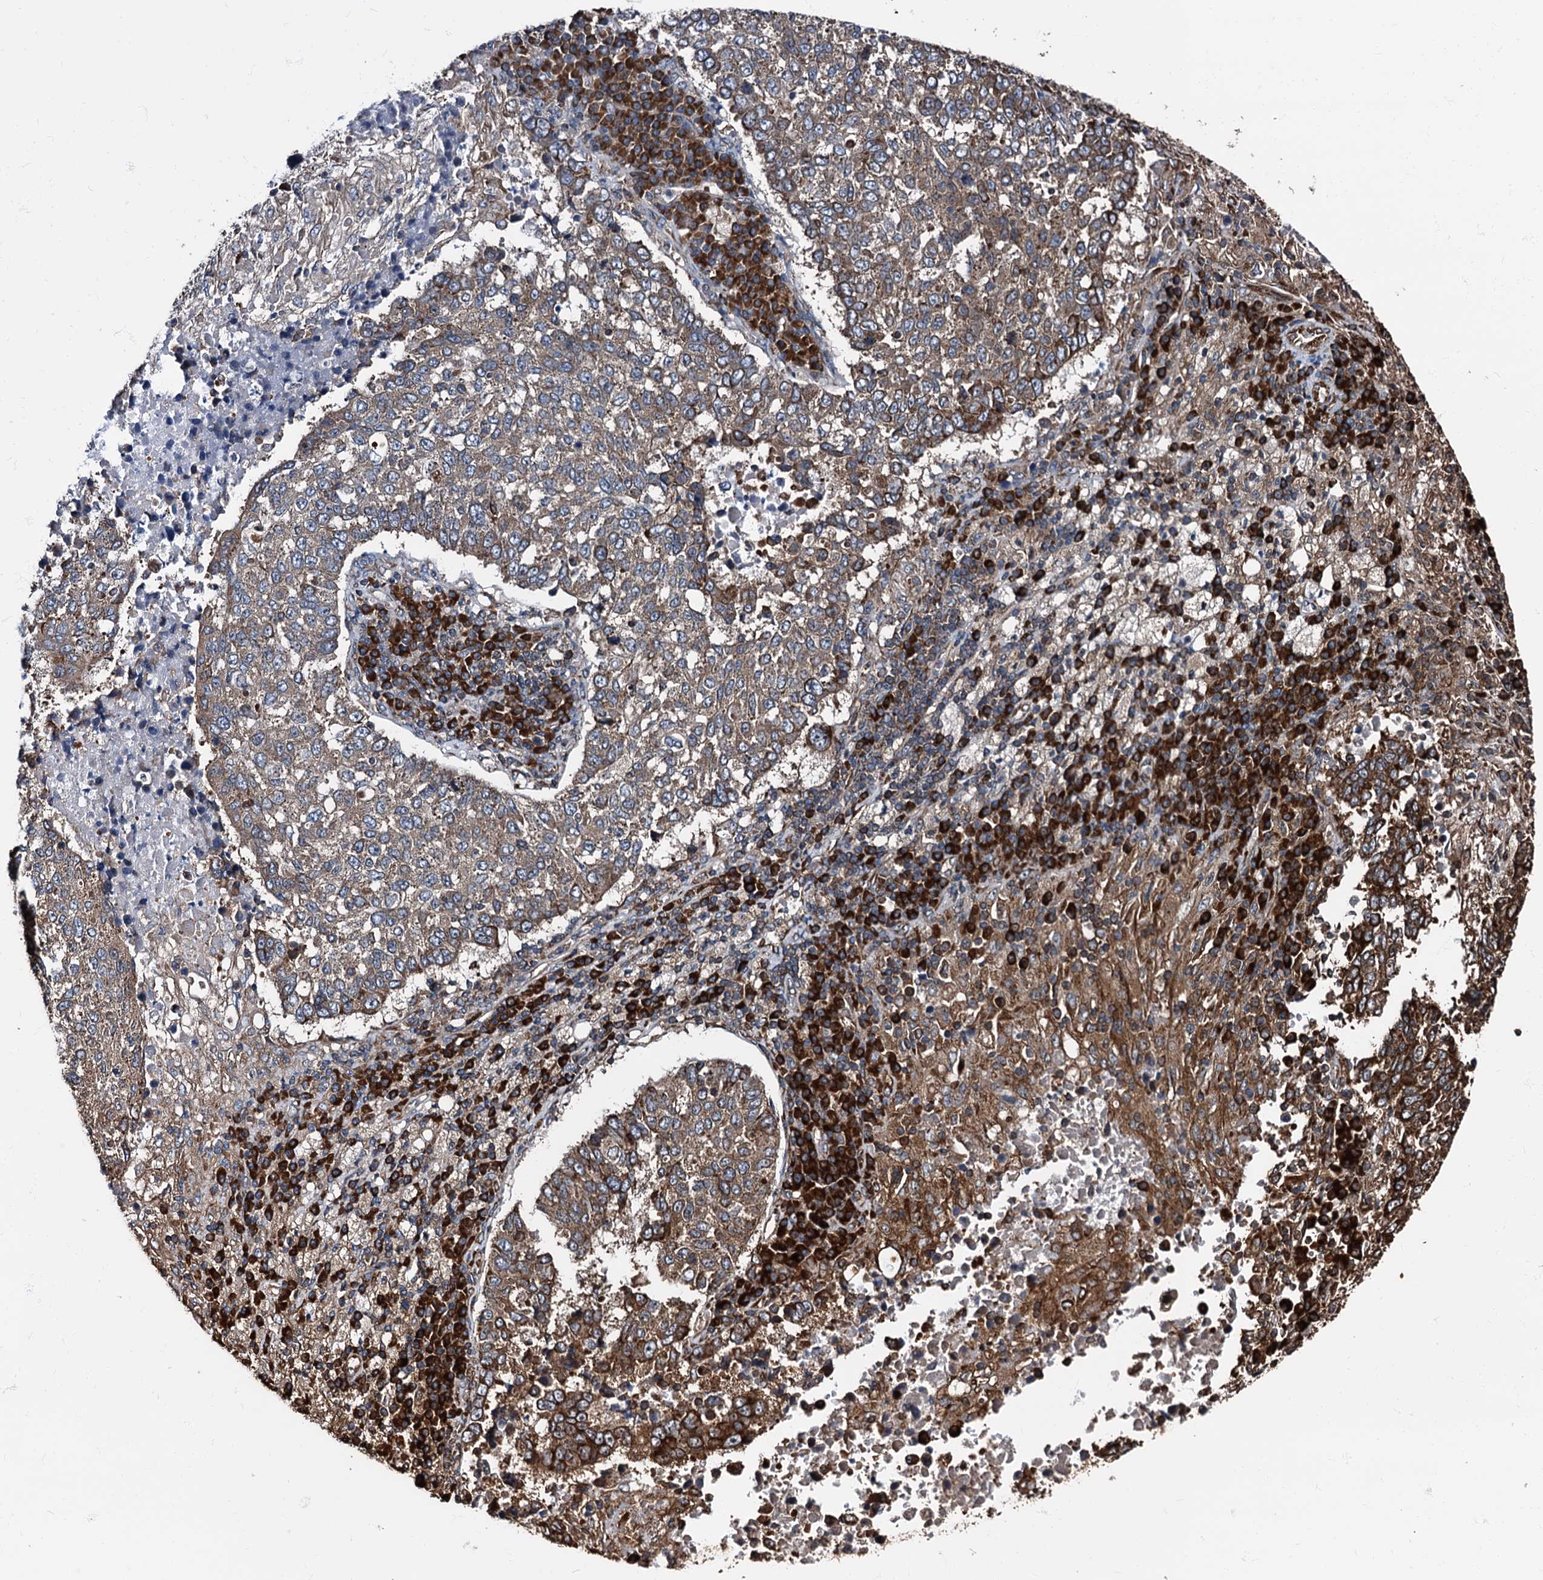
{"staining": {"intensity": "moderate", "quantity": "25%-75%", "location": "cytoplasmic/membranous"}, "tissue": "lung cancer", "cell_type": "Tumor cells", "image_type": "cancer", "snomed": [{"axis": "morphology", "description": "Squamous cell carcinoma, NOS"}, {"axis": "topography", "description": "Lung"}], "caption": "A micrograph of human squamous cell carcinoma (lung) stained for a protein demonstrates moderate cytoplasmic/membranous brown staining in tumor cells.", "gene": "ATP2C1", "patient": {"sex": "male", "age": 73}}